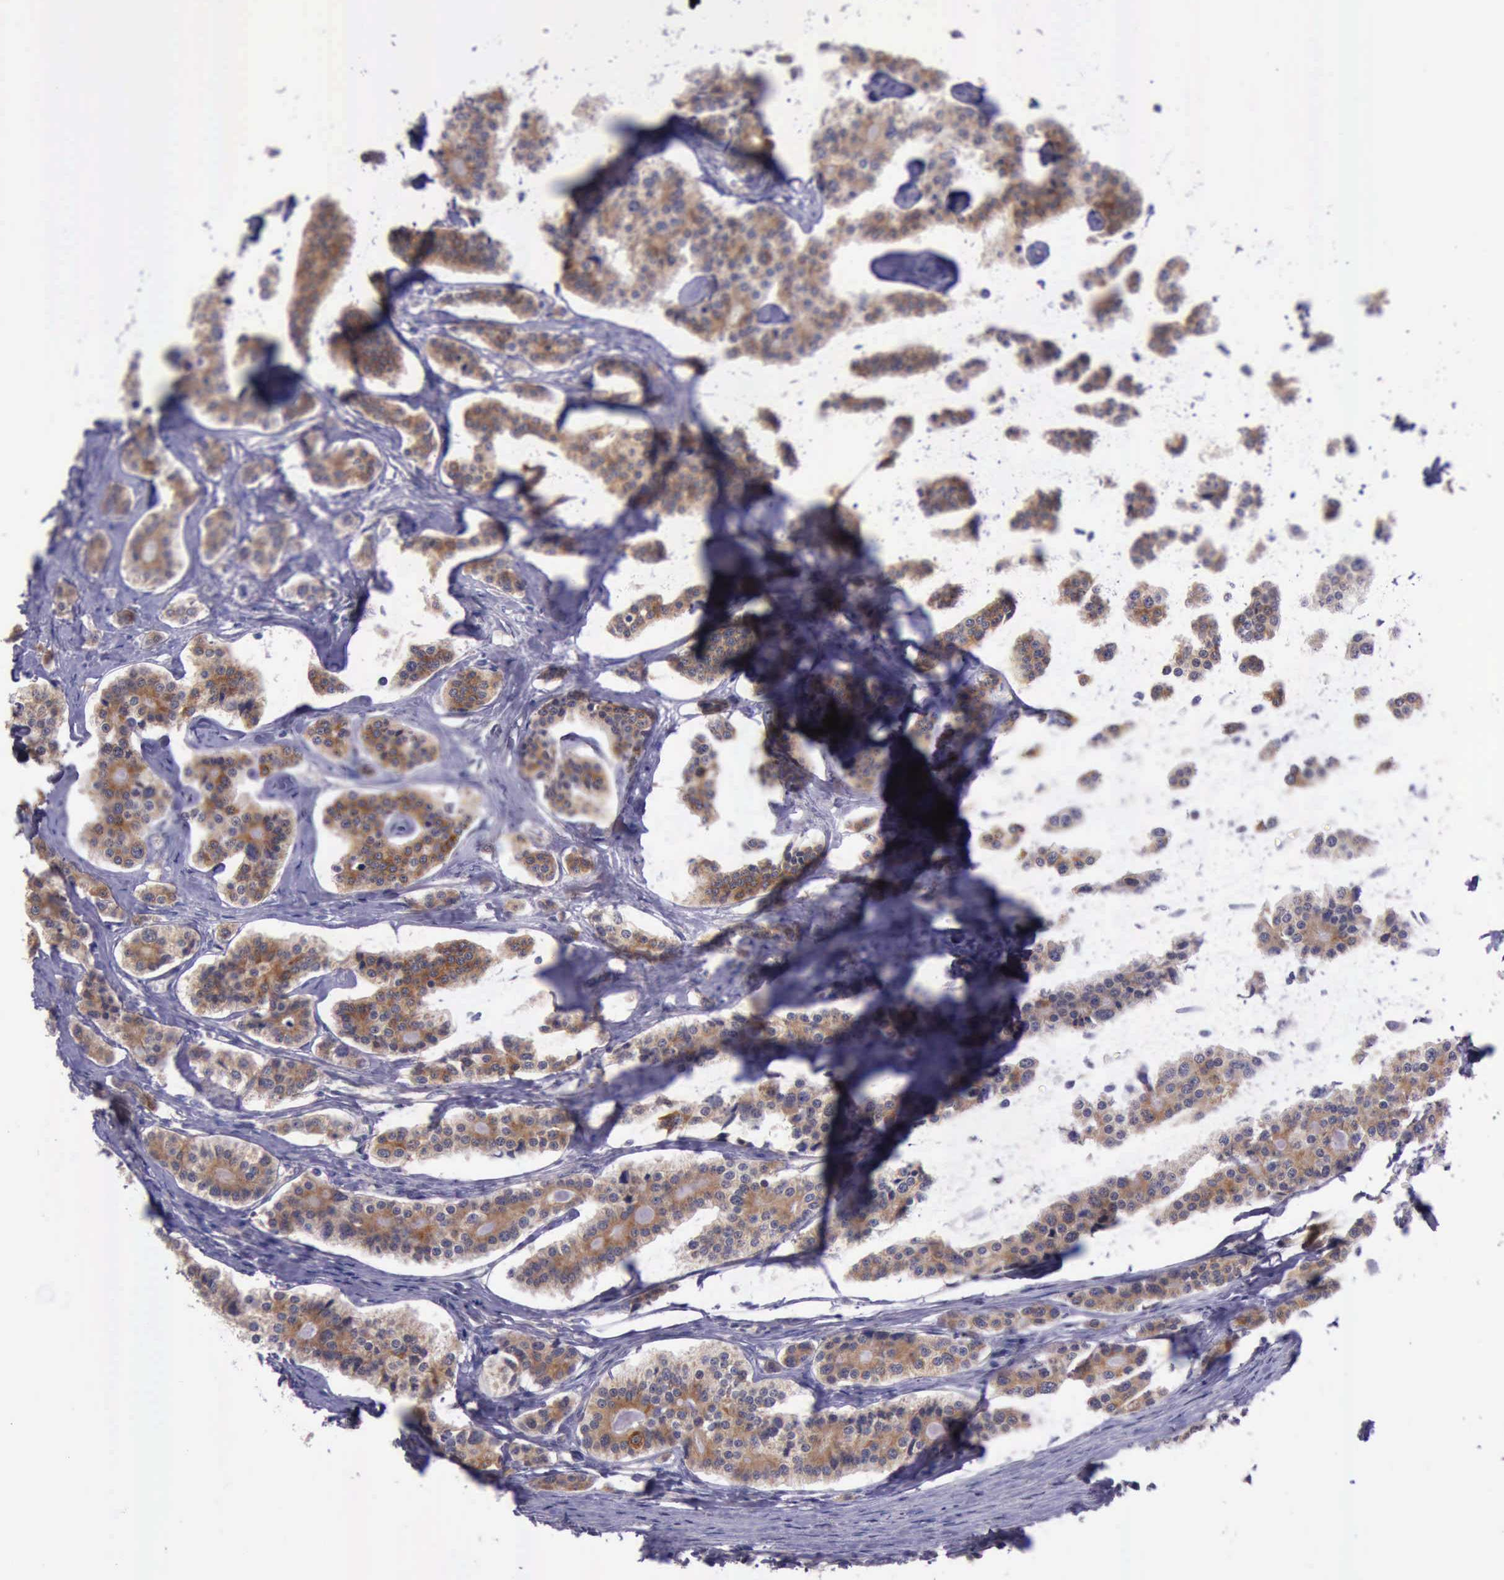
{"staining": {"intensity": "moderate", "quantity": ">75%", "location": "cytoplasmic/membranous"}, "tissue": "carcinoid", "cell_type": "Tumor cells", "image_type": "cancer", "snomed": [{"axis": "morphology", "description": "Carcinoid, malignant, NOS"}, {"axis": "topography", "description": "Small intestine"}], "caption": "The immunohistochemical stain shows moderate cytoplasmic/membranous expression in tumor cells of carcinoid tissue. (IHC, brightfield microscopy, high magnification).", "gene": "PLEK2", "patient": {"sex": "male", "age": 63}}